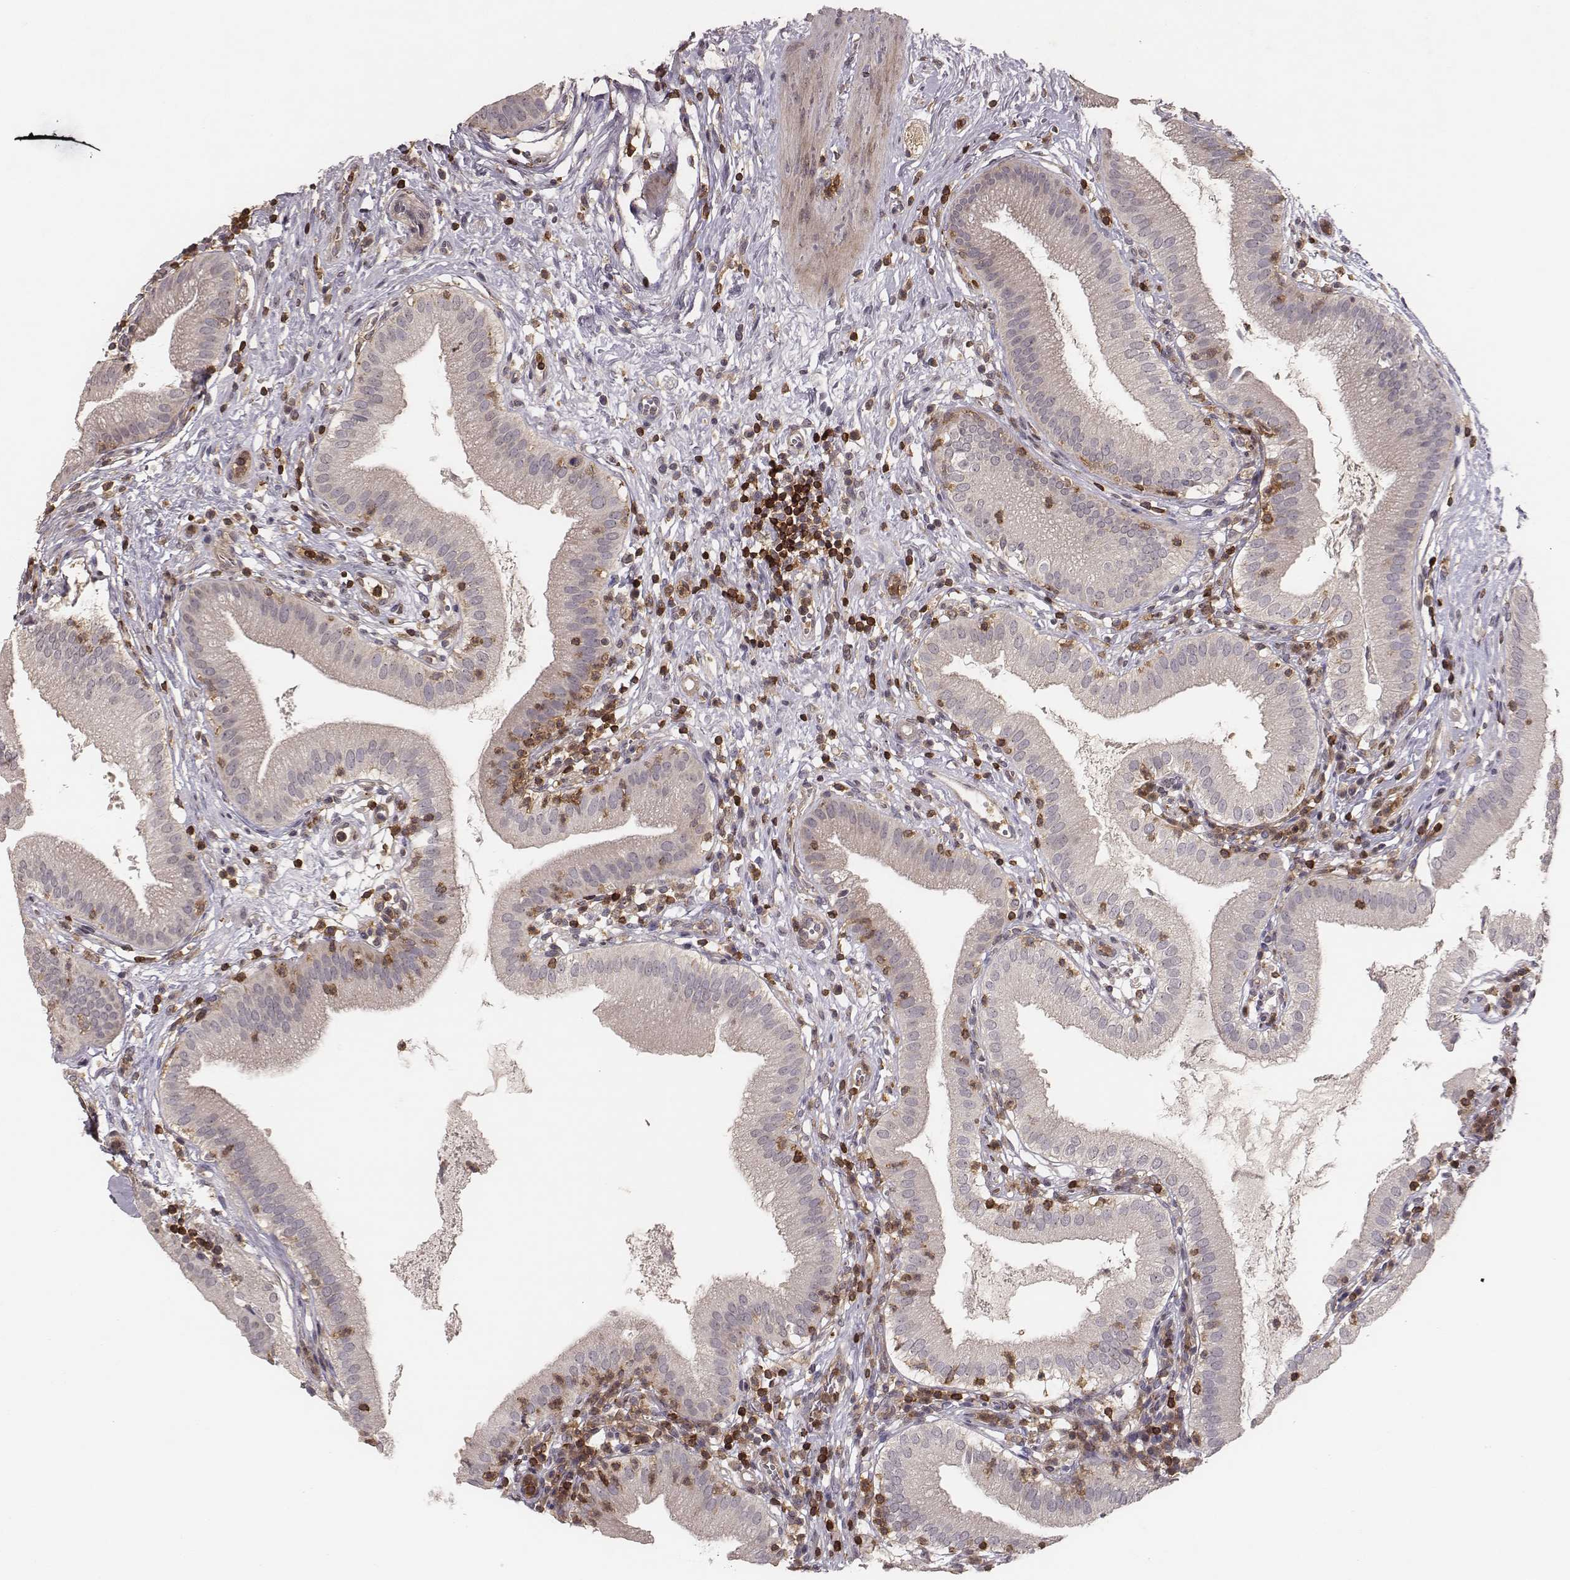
{"staining": {"intensity": "negative", "quantity": "none", "location": "none"}, "tissue": "gallbladder", "cell_type": "Glandular cells", "image_type": "normal", "snomed": [{"axis": "morphology", "description": "Normal tissue, NOS"}, {"axis": "topography", "description": "Gallbladder"}], "caption": "Gallbladder stained for a protein using immunohistochemistry displays no staining glandular cells.", "gene": "PILRA", "patient": {"sex": "female", "age": 65}}